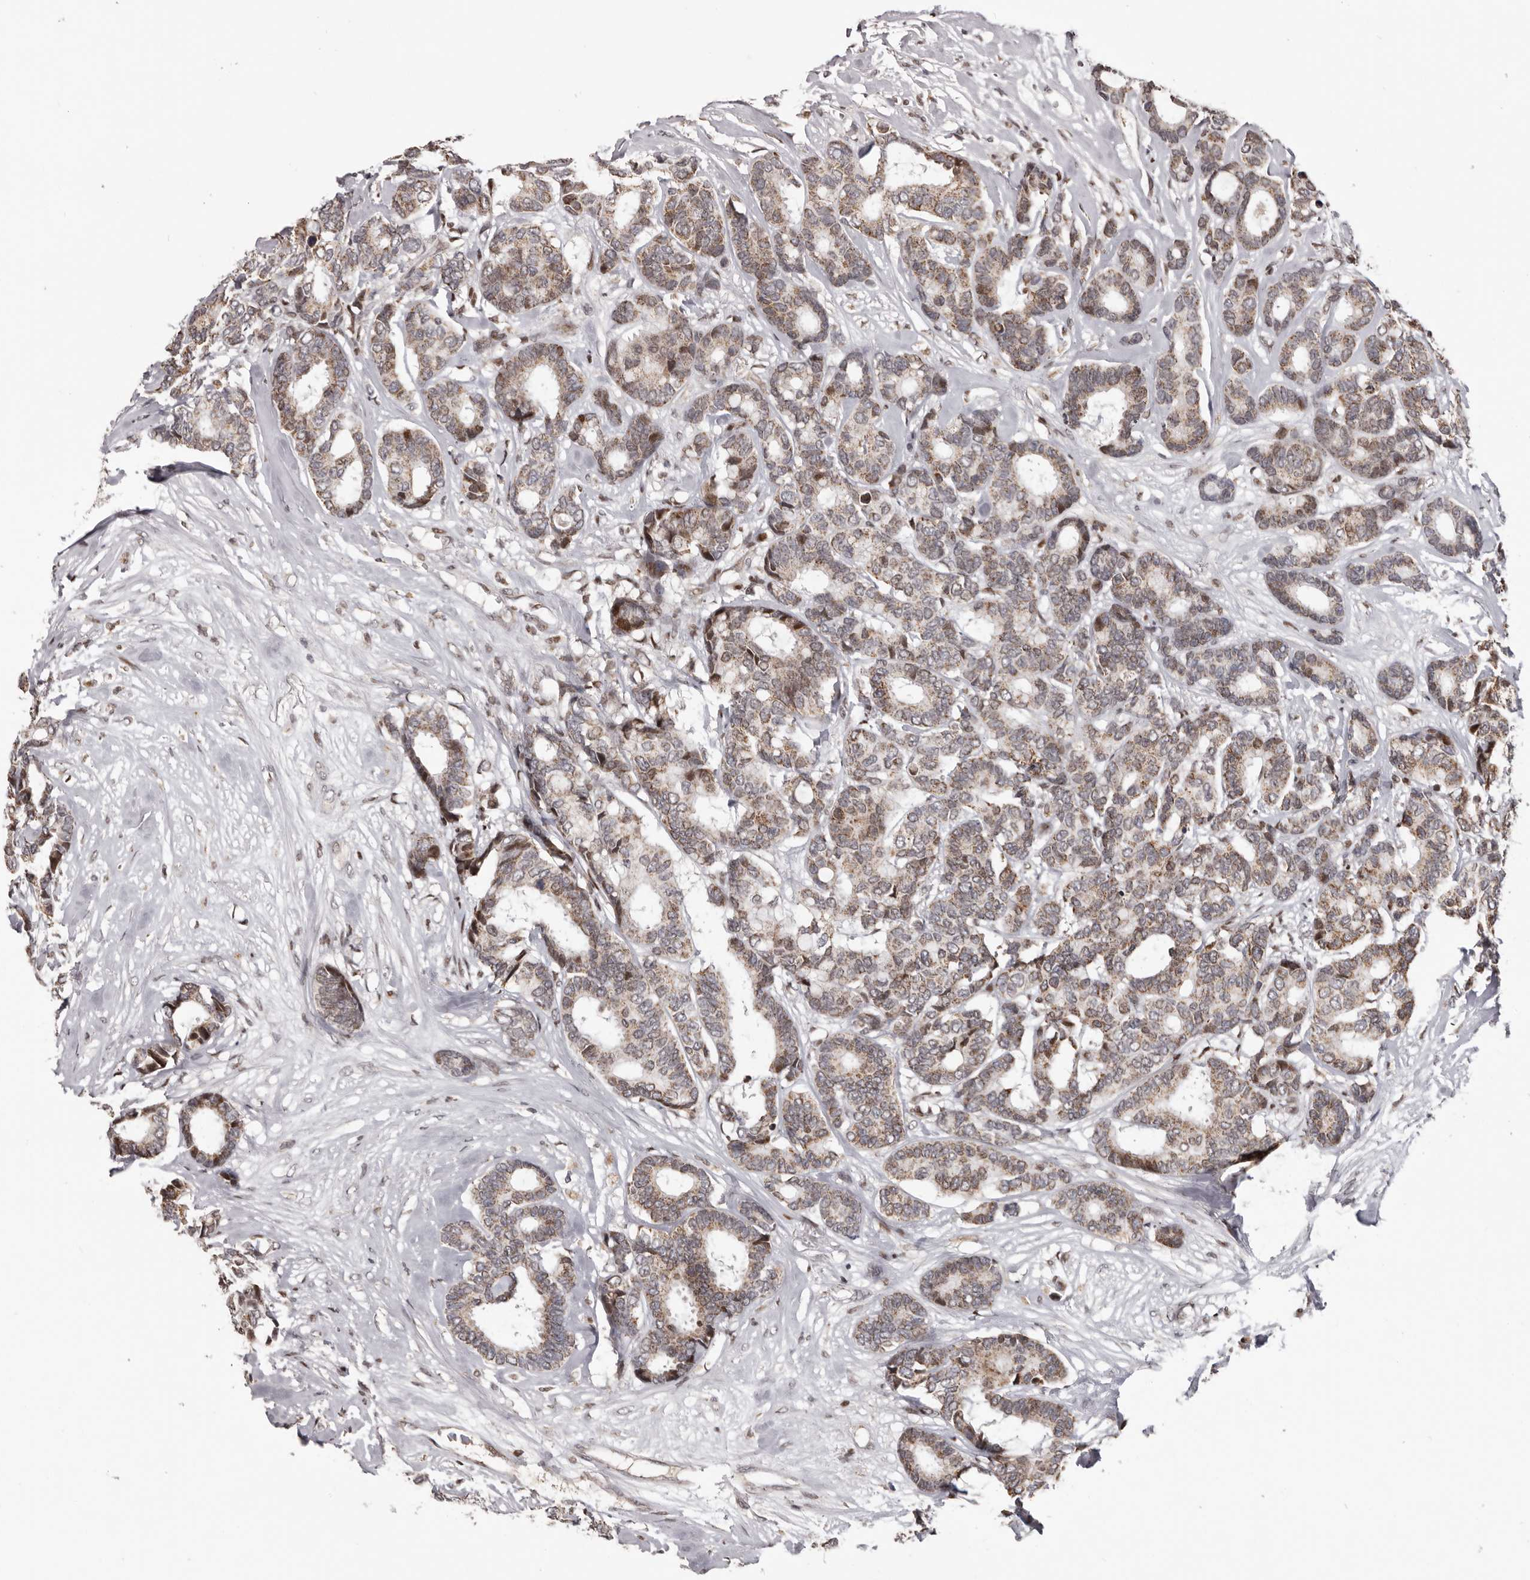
{"staining": {"intensity": "moderate", "quantity": ">75%", "location": "cytoplasmic/membranous"}, "tissue": "breast cancer", "cell_type": "Tumor cells", "image_type": "cancer", "snomed": [{"axis": "morphology", "description": "Duct carcinoma"}, {"axis": "topography", "description": "Breast"}], "caption": "Breast cancer stained with a brown dye demonstrates moderate cytoplasmic/membranous positive expression in about >75% of tumor cells.", "gene": "C17orf99", "patient": {"sex": "female", "age": 87}}